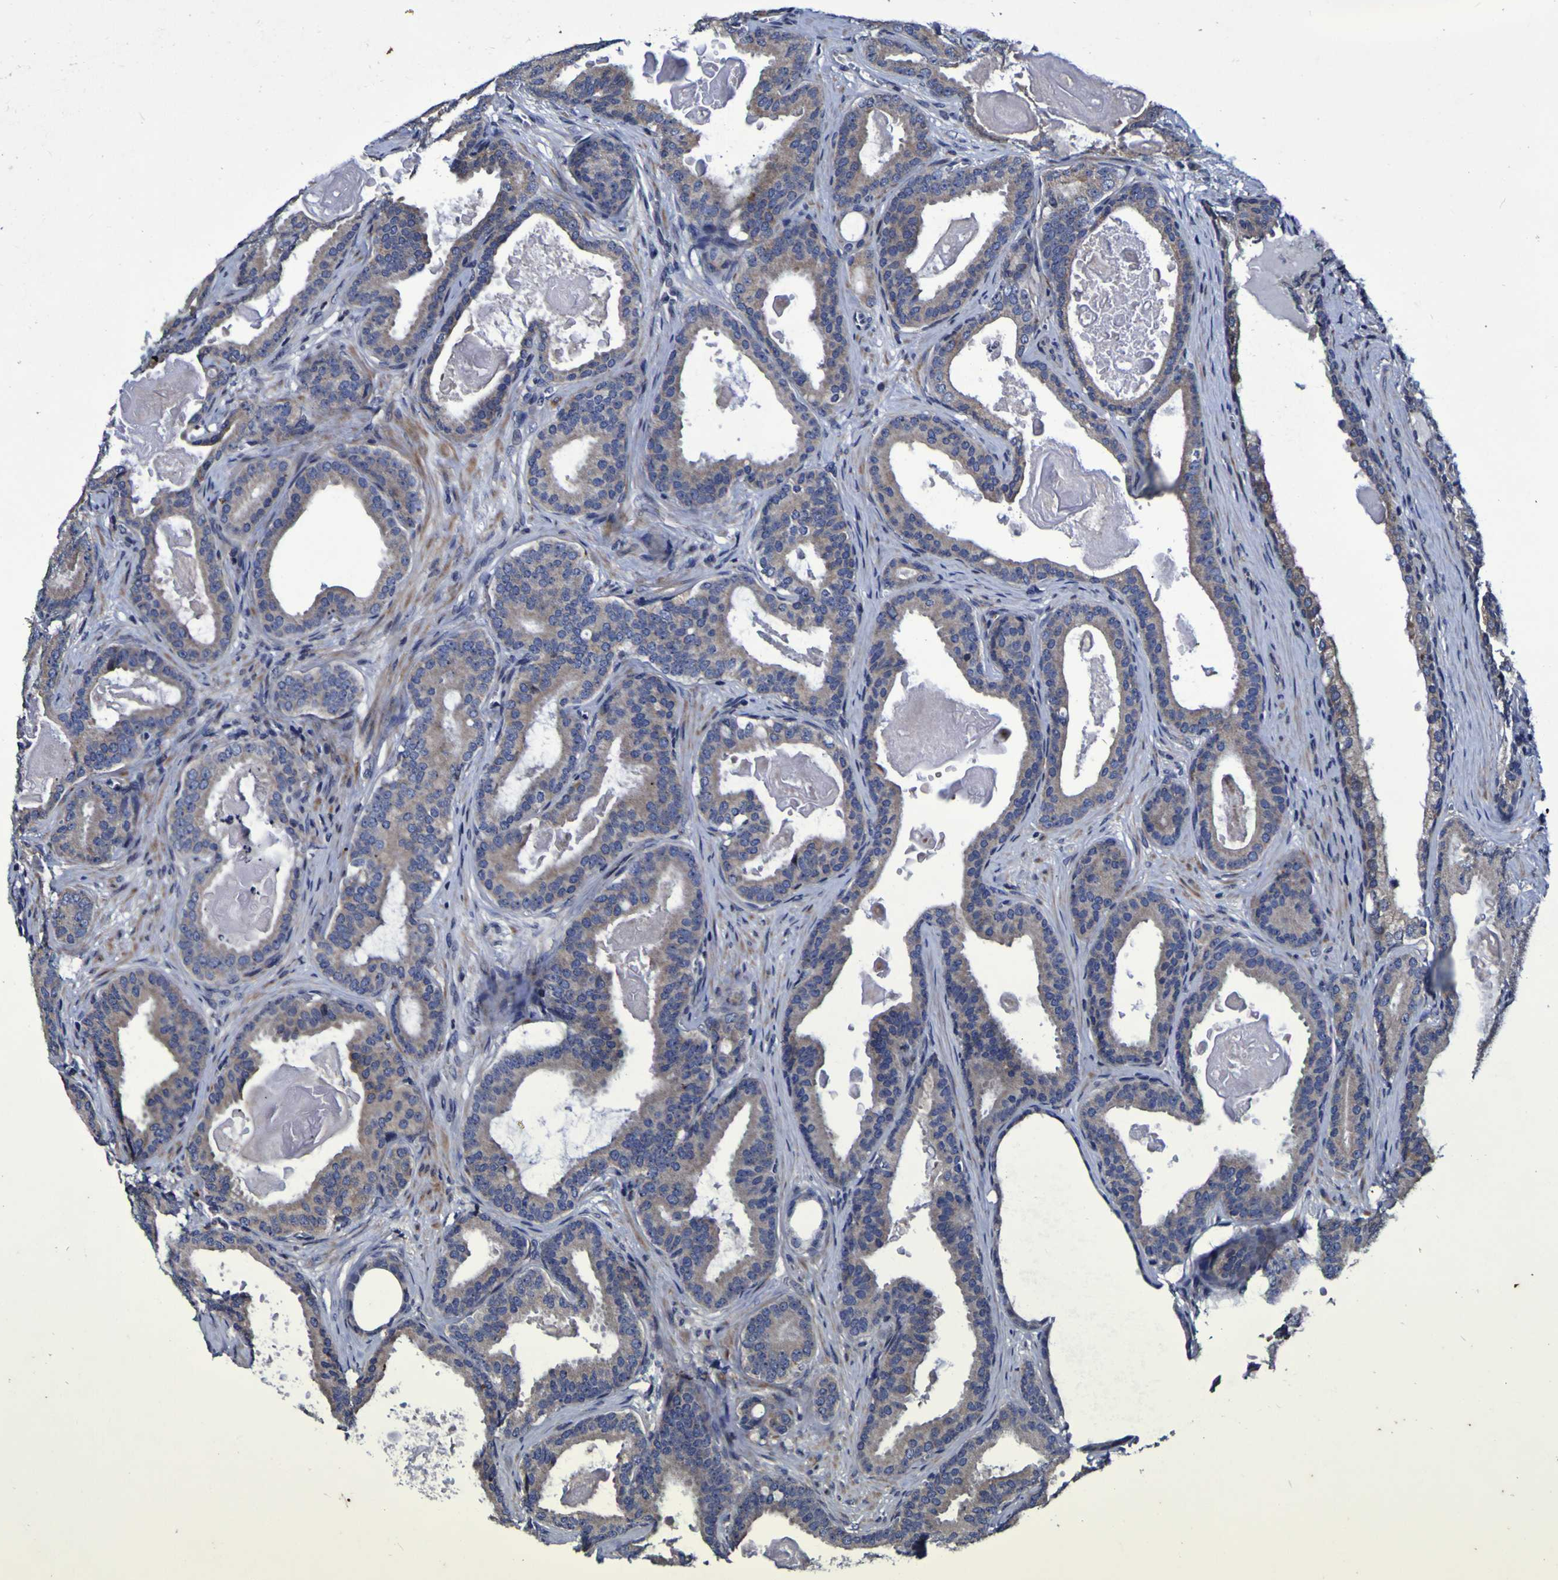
{"staining": {"intensity": "weak", "quantity": "25%-75%", "location": "cytoplasmic/membranous"}, "tissue": "prostate cancer", "cell_type": "Tumor cells", "image_type": "cancer", "snomed": [{"axis": "morphology", "description": "Adenocarcinoma, High grade"}, {"axis": "topography", "description": "Prostate"}], "caption": "This histopathology image shows prostate cancer stained with immunohistochemistry (IHC) to label a protein in brown. The cytoplasmic/membranous of tumor cells show weak positivity for the protein. Nuclei are counter-stained blue.", "gene": "P3H1", "patient": {"sex": "male", "age": 60}}